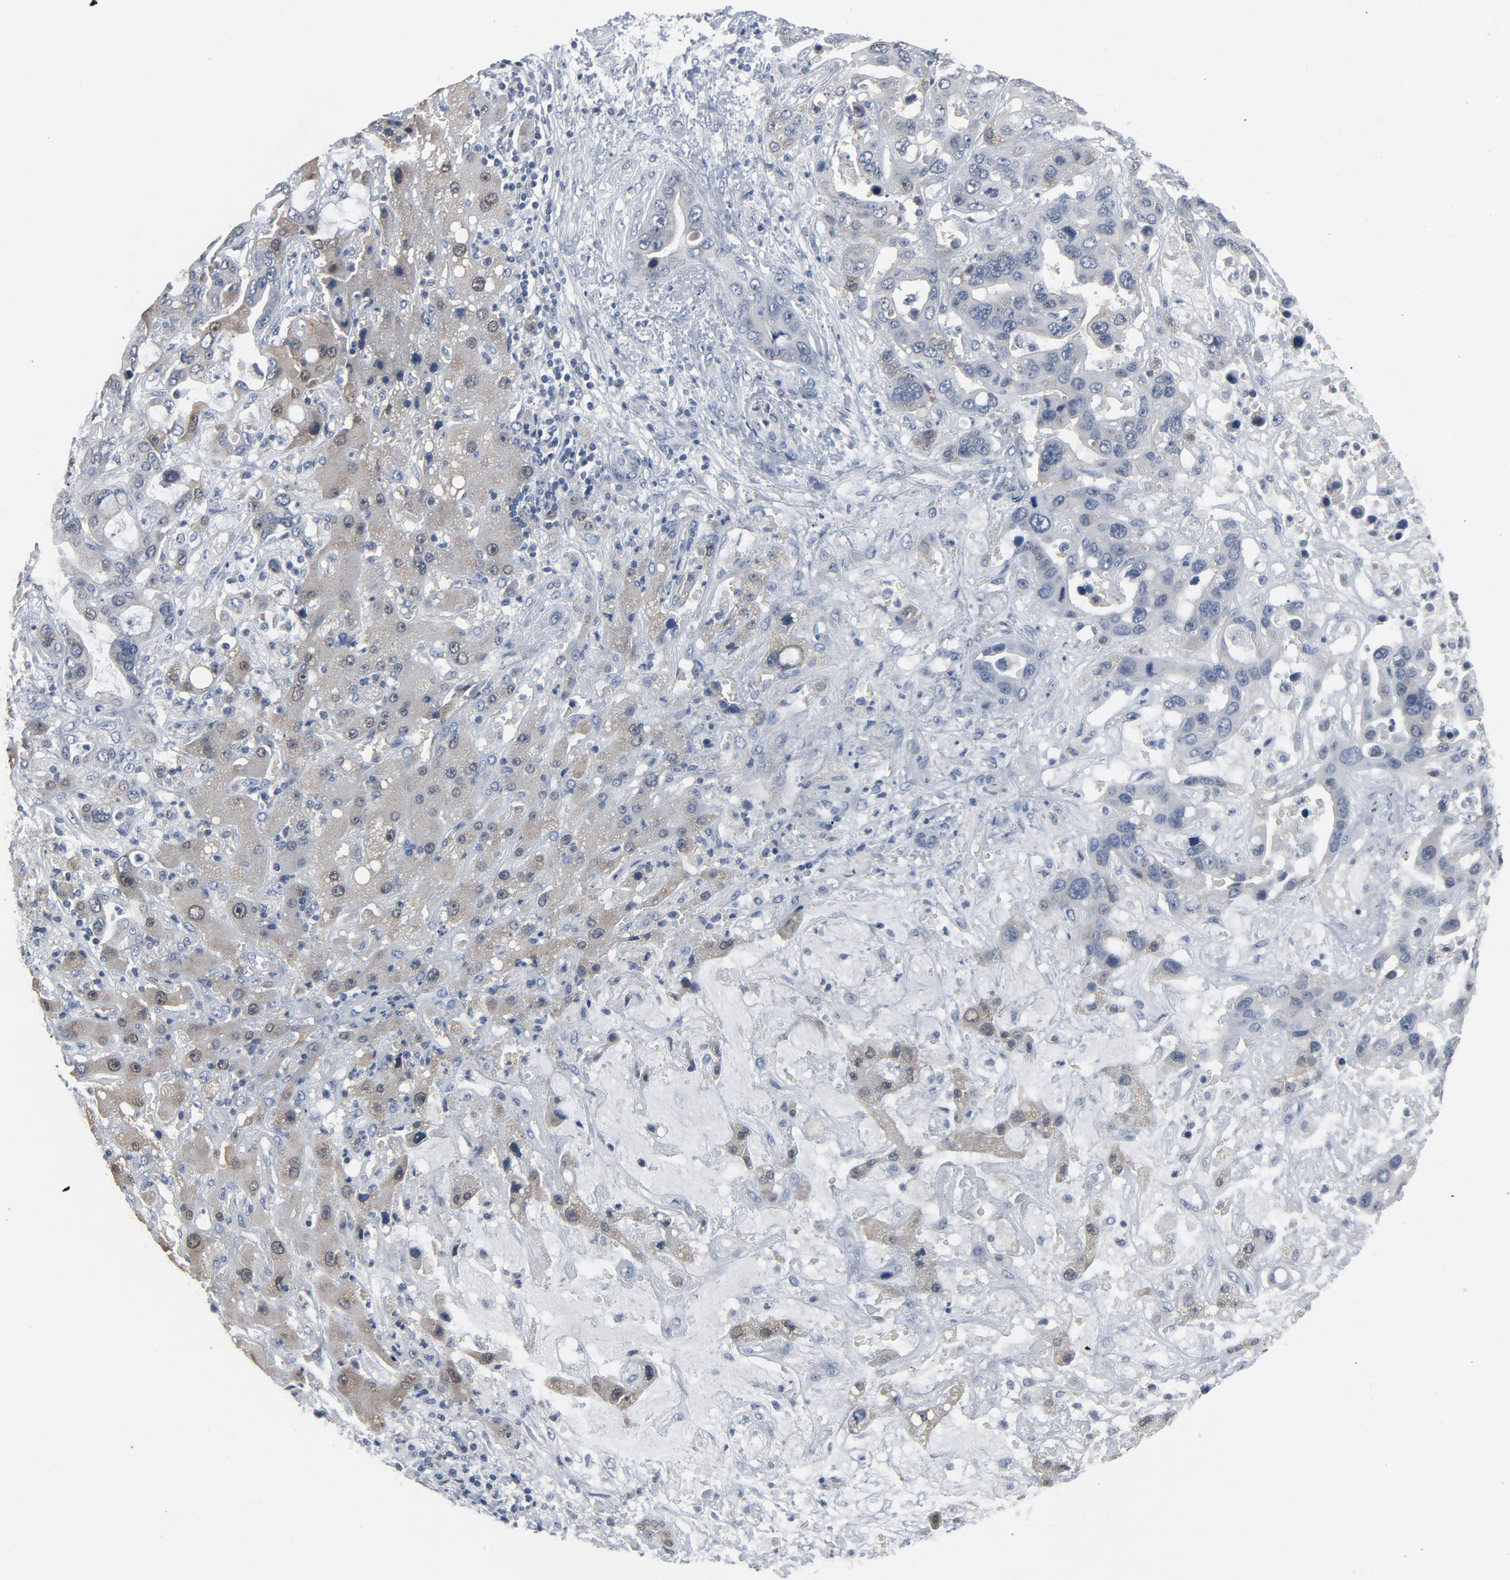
{"staining": {"intensity": "weak", "quantity": "25%-75%", "location": "cytoplasmic/membranous"}, "tissue": "liver cancer", "cell_type": "Tumor cells", "image_type": "cancer", "snomed": [{"axis": "morphology", "description": "Cholangiocarcinoma"}, {"axis": "topography", "description": "Liver"}], "caption": "This photomicrograph exhibits IHC staining of liver cholangiocarcinoma, with low weak cytoplasmic/membranous positivity in approximately 25%-75% of tumor cells.", "gene": "GPX2", "patient": {"sex": "female", "age": 65}}